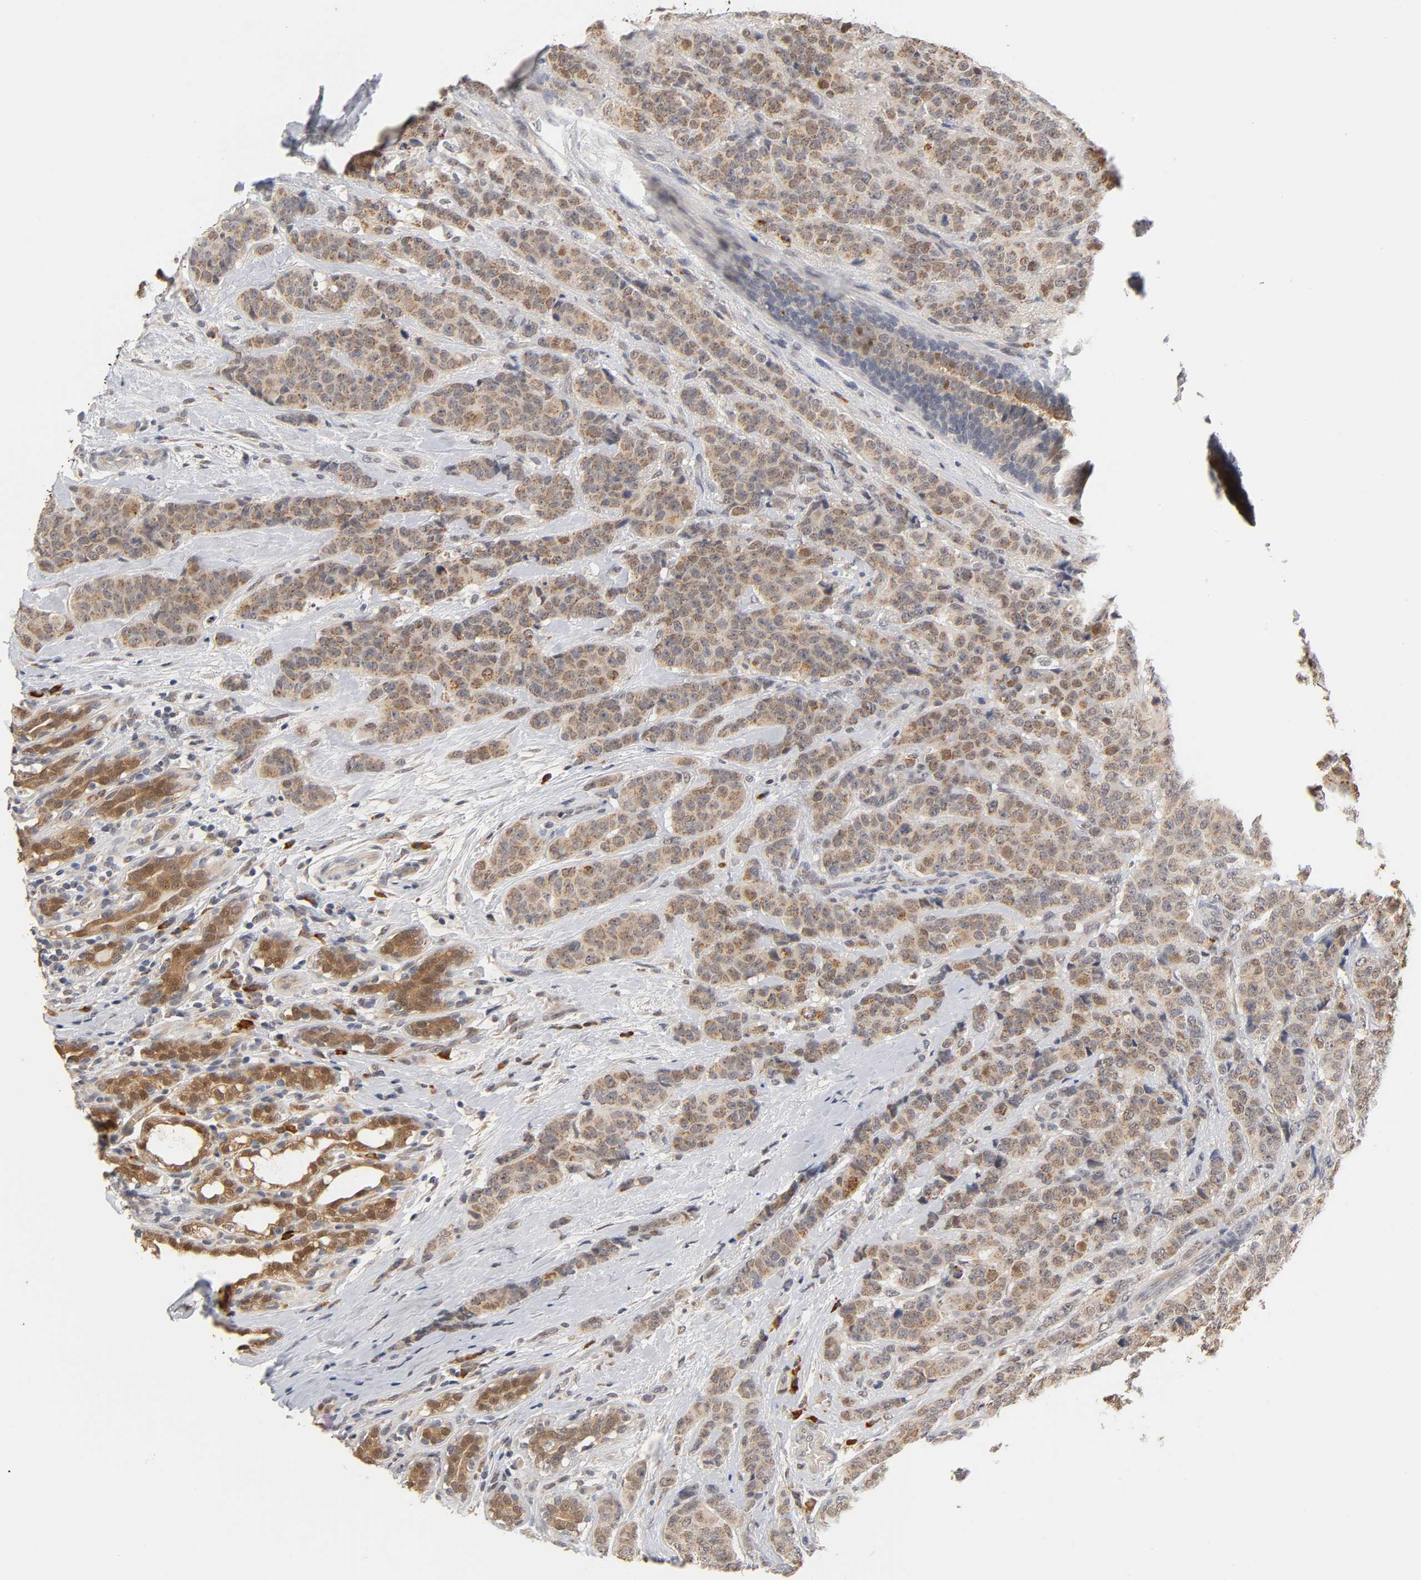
{"staining": {"intensity": "moderate", "quantity": ">75%", "location": "cytoplasmic/membranous,nuclear"}, "tissue": "breast cancer", "cell_type": "Tumor cells", "image_type": "cancer", "snomed": [{"axis": "morphology", "description": "Duct carcinoma"}, {"axis": "topography", "description": "Breast"}], "caption": "A high-resolution photomicrograph shows immunohistochemistry (IHC) staining of breast cancer (intraductal carcinoma), which shows moderate cytoplasmic/membranous and nuclear staining in approximately >75% of tumor cells. The staining was performed using DAB (3,3'-diaminobenzidine), with brown indicating positive protein expression. Nuclei are stained blue with hematoxylin.", "gene": "GSTZ1", "patient": {"sex": "female", "age": 40}}